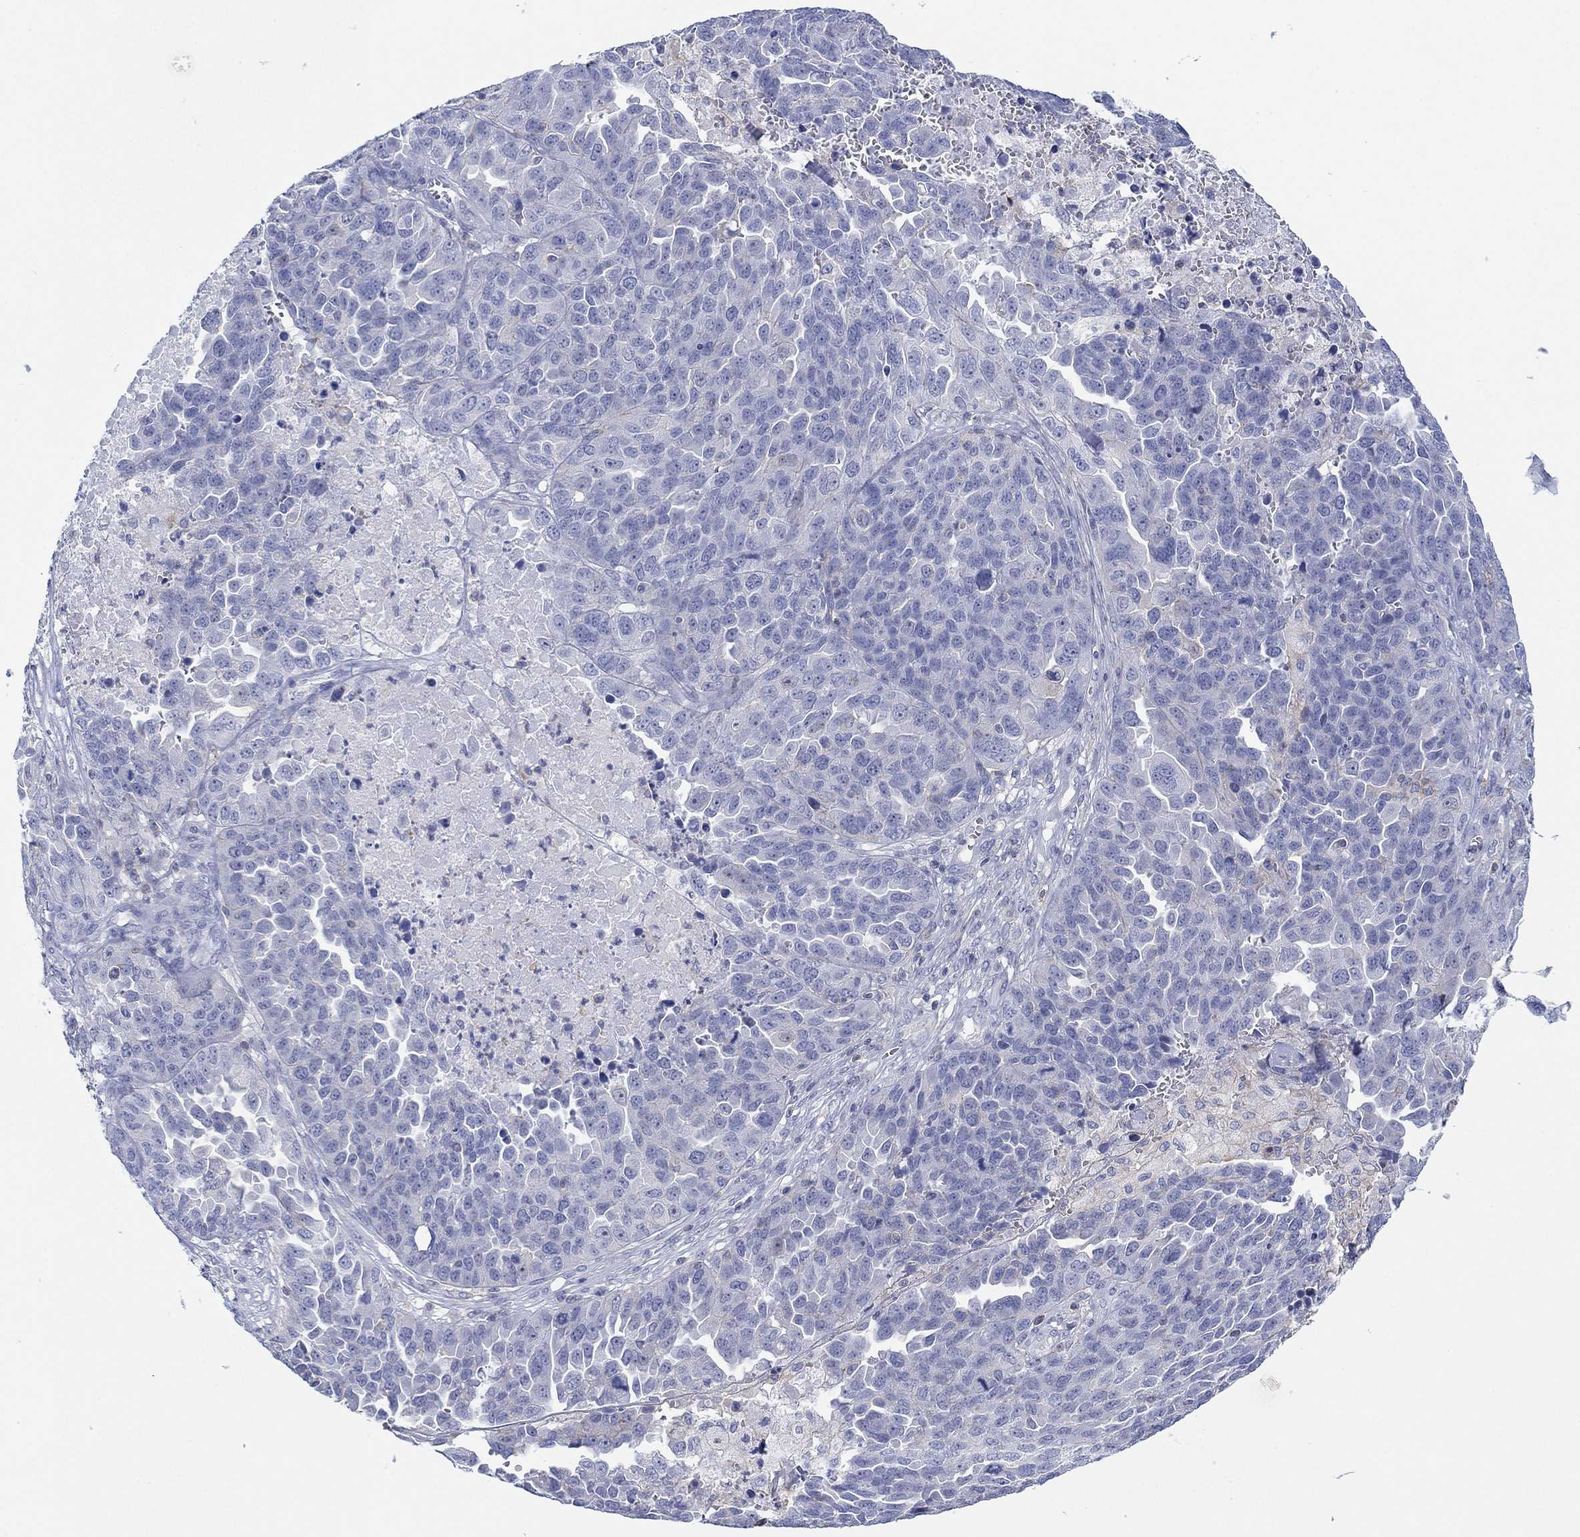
{"staining": {"intensity": "negative", "quantity": "none", "location": "none"}, "tissue": "ovarian cancer", "cell_type": "Tumor cells", "image_type": "cancer", "snomed": [{"axis": "morphology", "description": "Cystadenocarcinoma, serous, NOS"}, {"axis": "topography", "description": "Ovary"}], "caption": "Immunohistochemistry histopathology image of neoplastic tissue: serous cystadenocarcinoma (ovarian) stained with DAB (3,3'-diaminobenzidine) demonstrates no significant protein staining in tumor cells.", "gene": "PPIL6", "patient": {"sex": "female", "age": 87}}